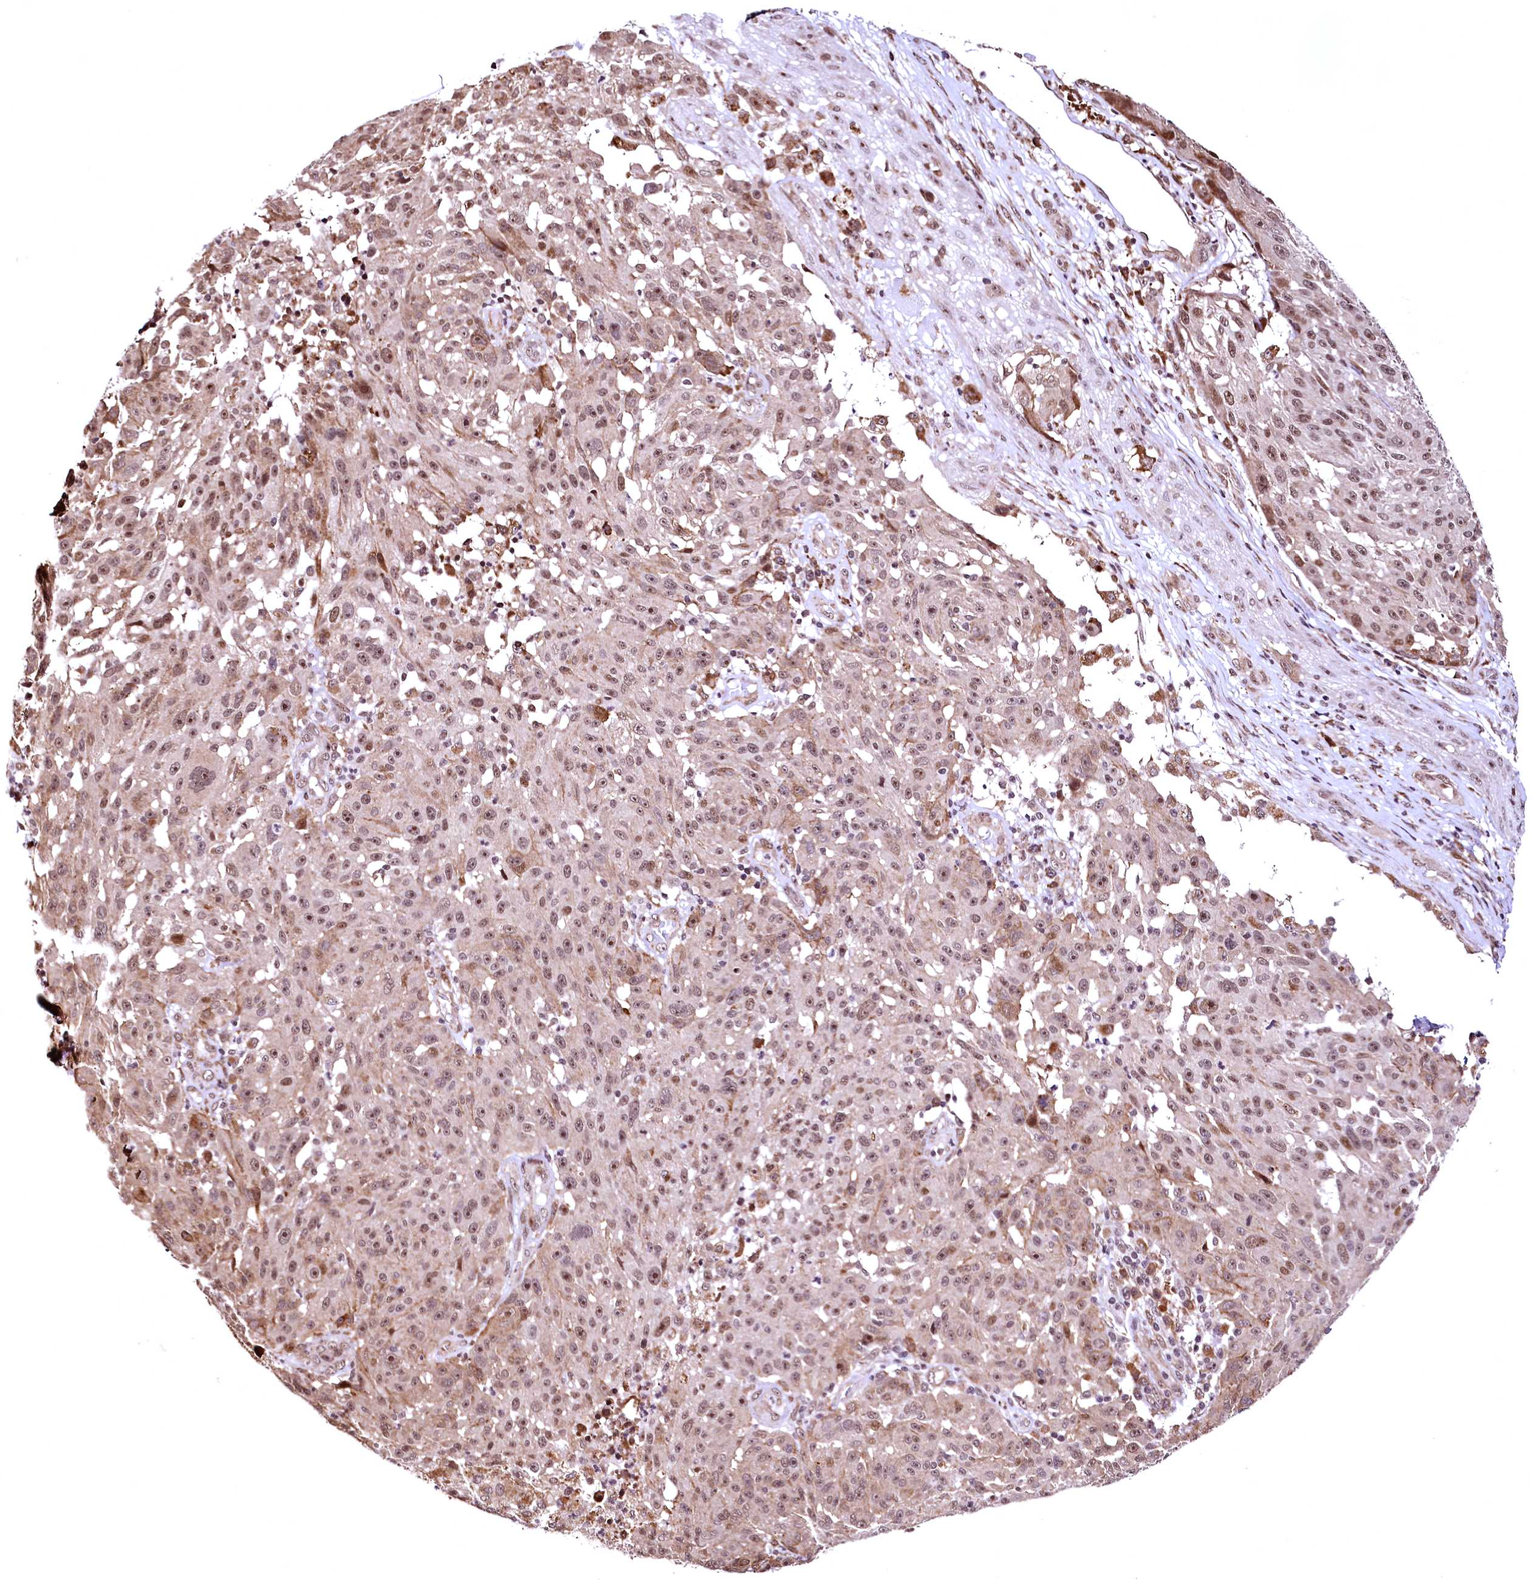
{"staining": {"intensity": "moderate", "quantity": ">75%", "location": "nuclear"}, "tissue": "melanoma", "cell_type": "Tumor cells", "image_type": "cancer", "snomed": [{"axis": "morphology", "description": "Malignant melanoma, NOS"}, {"axis": "topography", "description": "Skin"}], "caption": "This is an image of IHC staining of melanoma, which shows moderate expression in the nuclear of tumor cells.", "gene": "PDS5B", "patient": {"sex": "male", "age": 53}}